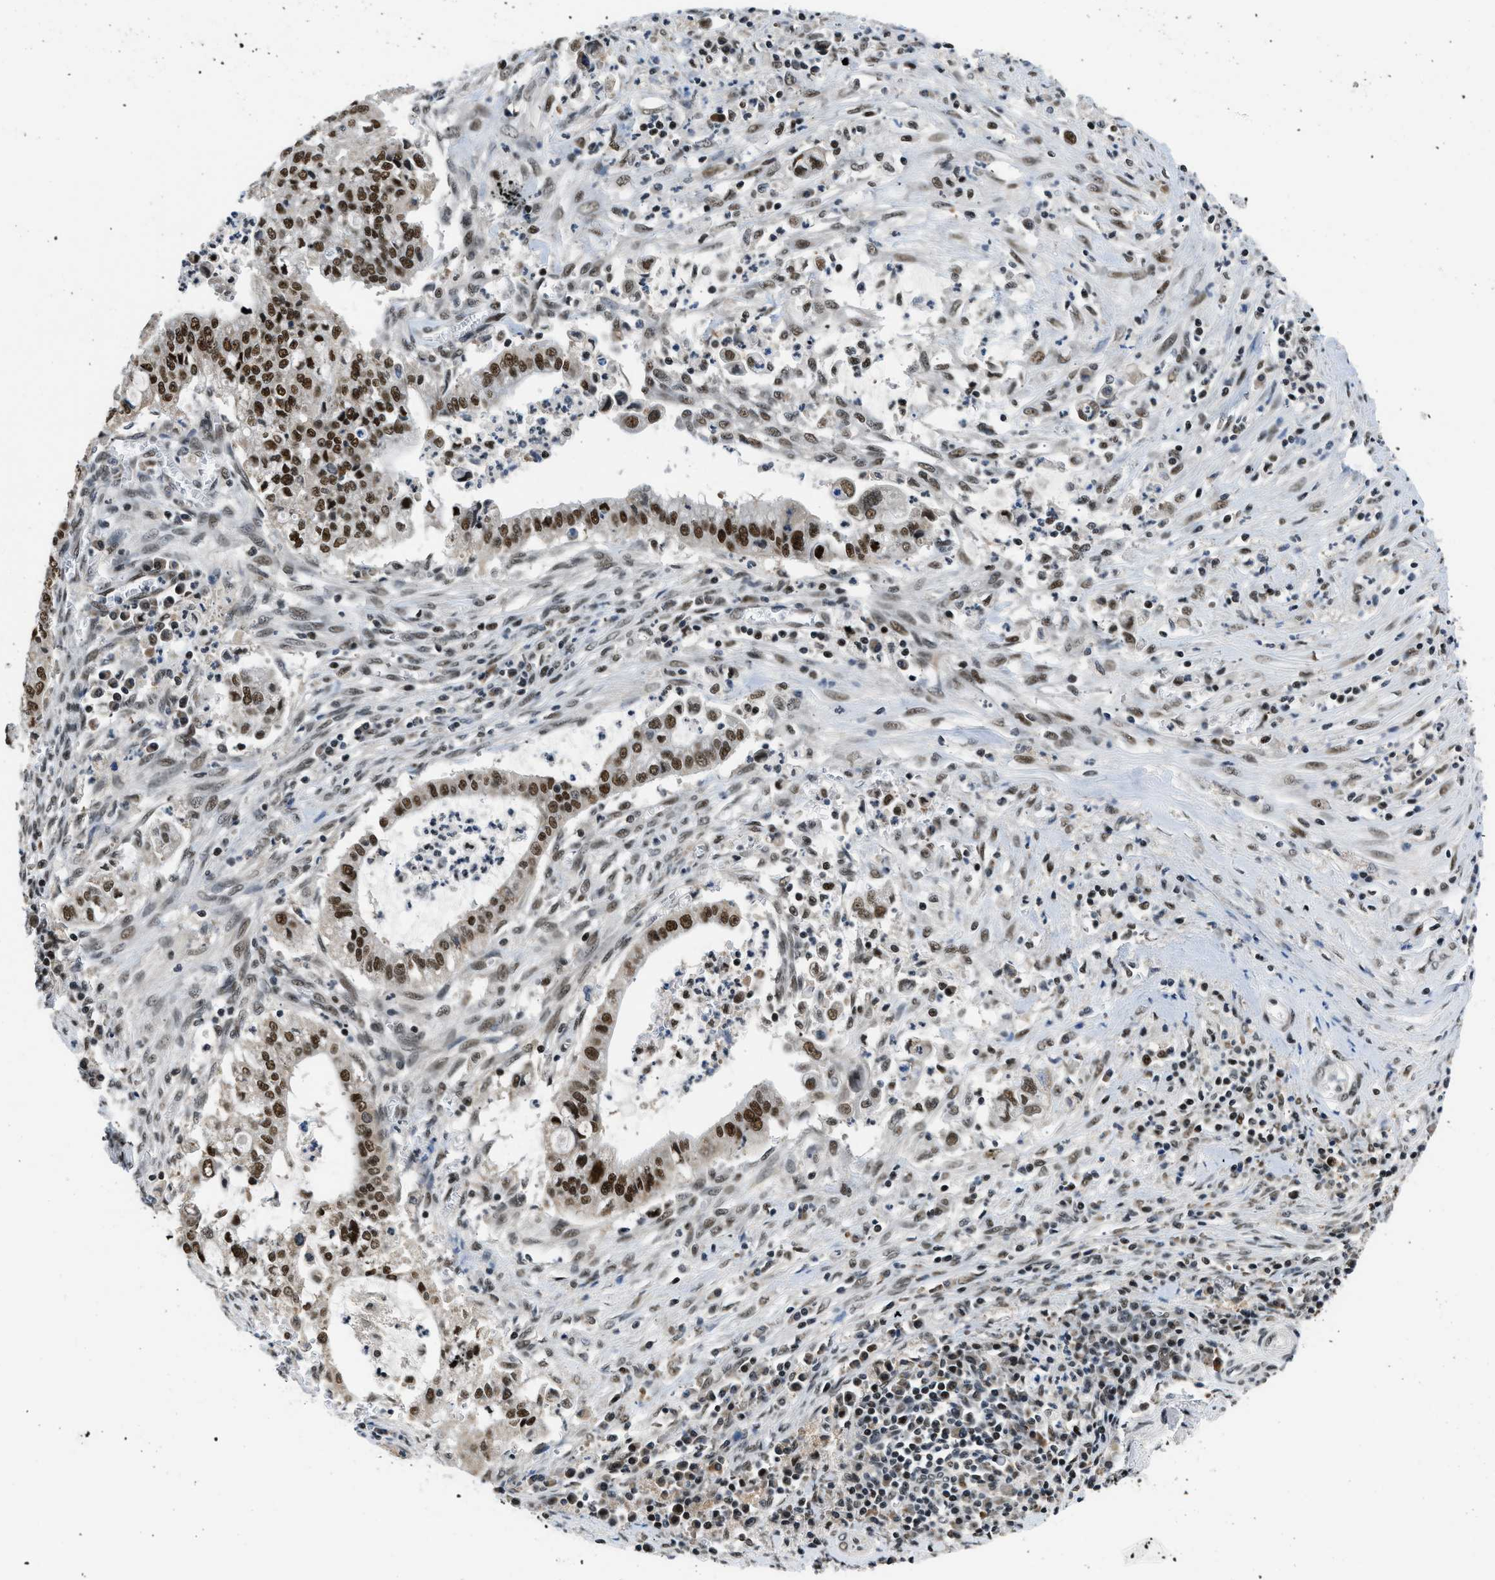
{"staining": {"intensity": "strong", "quantity": ">75%", "location": "nuclear"}, "tissue": "cervical cancer", "cell_type": "Tumor cells", "image_type": "cancer", "snomed": [{"axis": "morphology", "description": "Adenocarcinoma, NOS"}, {"axis": "topography", "description": "Cervix"}], "caption": "IHC of human cervical cancer exhibits high levels of strong nuclear expression in about >75% of tumor cells.", "gene": "KDM3B", "patient": {"sex": "female", "age": 44}}